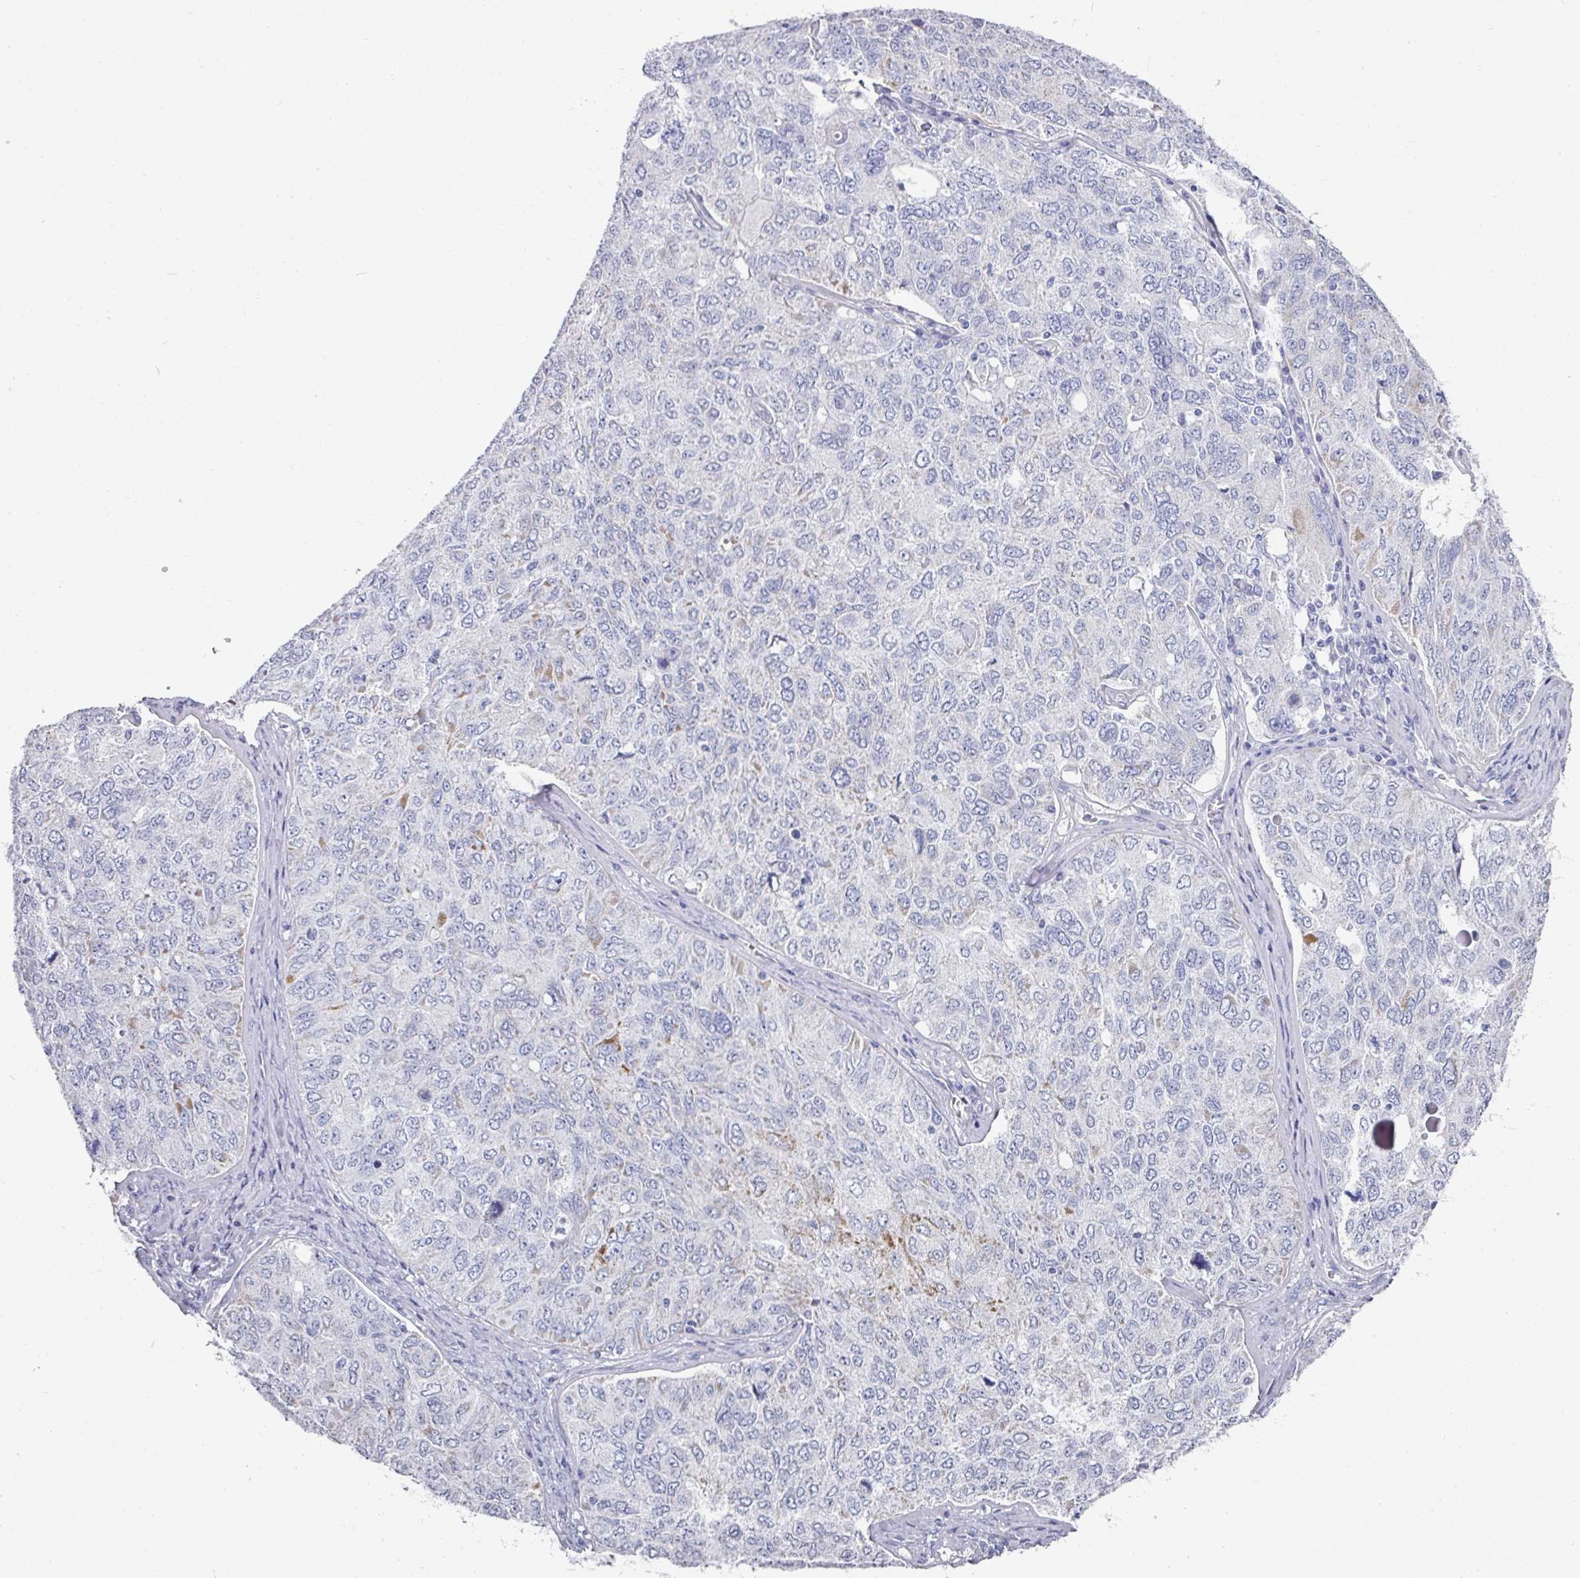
{"staining": {"intensity": "moderate", "quantity": "<25%", "location": "cytoplasmic/membranous"}, "tissue": "ovarian cancer", "cell_type": "Tumor cells", "image_type": "cancer", "snomed": [{"axis": "morphology", "description": "Carcinoma, endometroid"}, {"axis": "topography", "description": "Ovary"}], "caption": "Endometroid carcinoma (ovarian) stained with immunohistochemistry displays moderate cytoplasmic/membranous positivity in about <25% of tumor cells.", "gene": "SETBP1", "patient": {"sex": "female", "age": 62}}